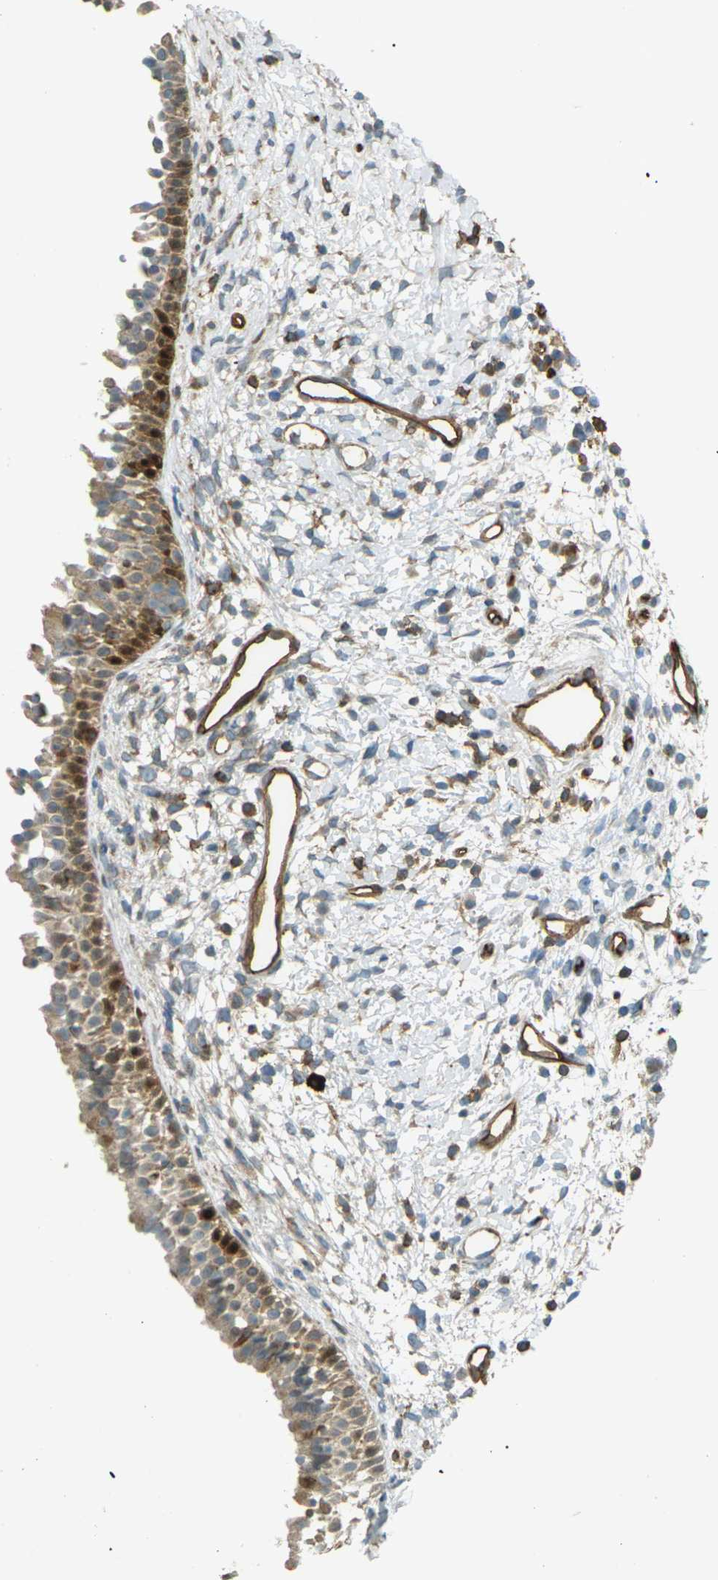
{"staining": {"intensity": "strong", "quantity": ">75%", "location": "cytoplasmic/membranous,nuclear"}, "tissue": "nasopharynx", "cell_type": "Respiratory epithelial cells", "image_type": "normal", "snomed": [{"axis": "morphology", "description": "Normal tissue, NOS"}, {"axis": "topography", "description": "Nasopharynx"}], "caption": "Immunohistochemical staining of unremarkable human nasopharynx shows high levels of strong cytoplasmic/membranous,nuclear positivity in about >75% of respiratory epithelial cells. (Stains: DAB (3,3'-diaminobenzidine) in brown, nuclei in blue, Microscopy: brightfield microscopy at high magnification).", "gene": "S1PR1", "patient": {"sex": "male", "age": 22}}